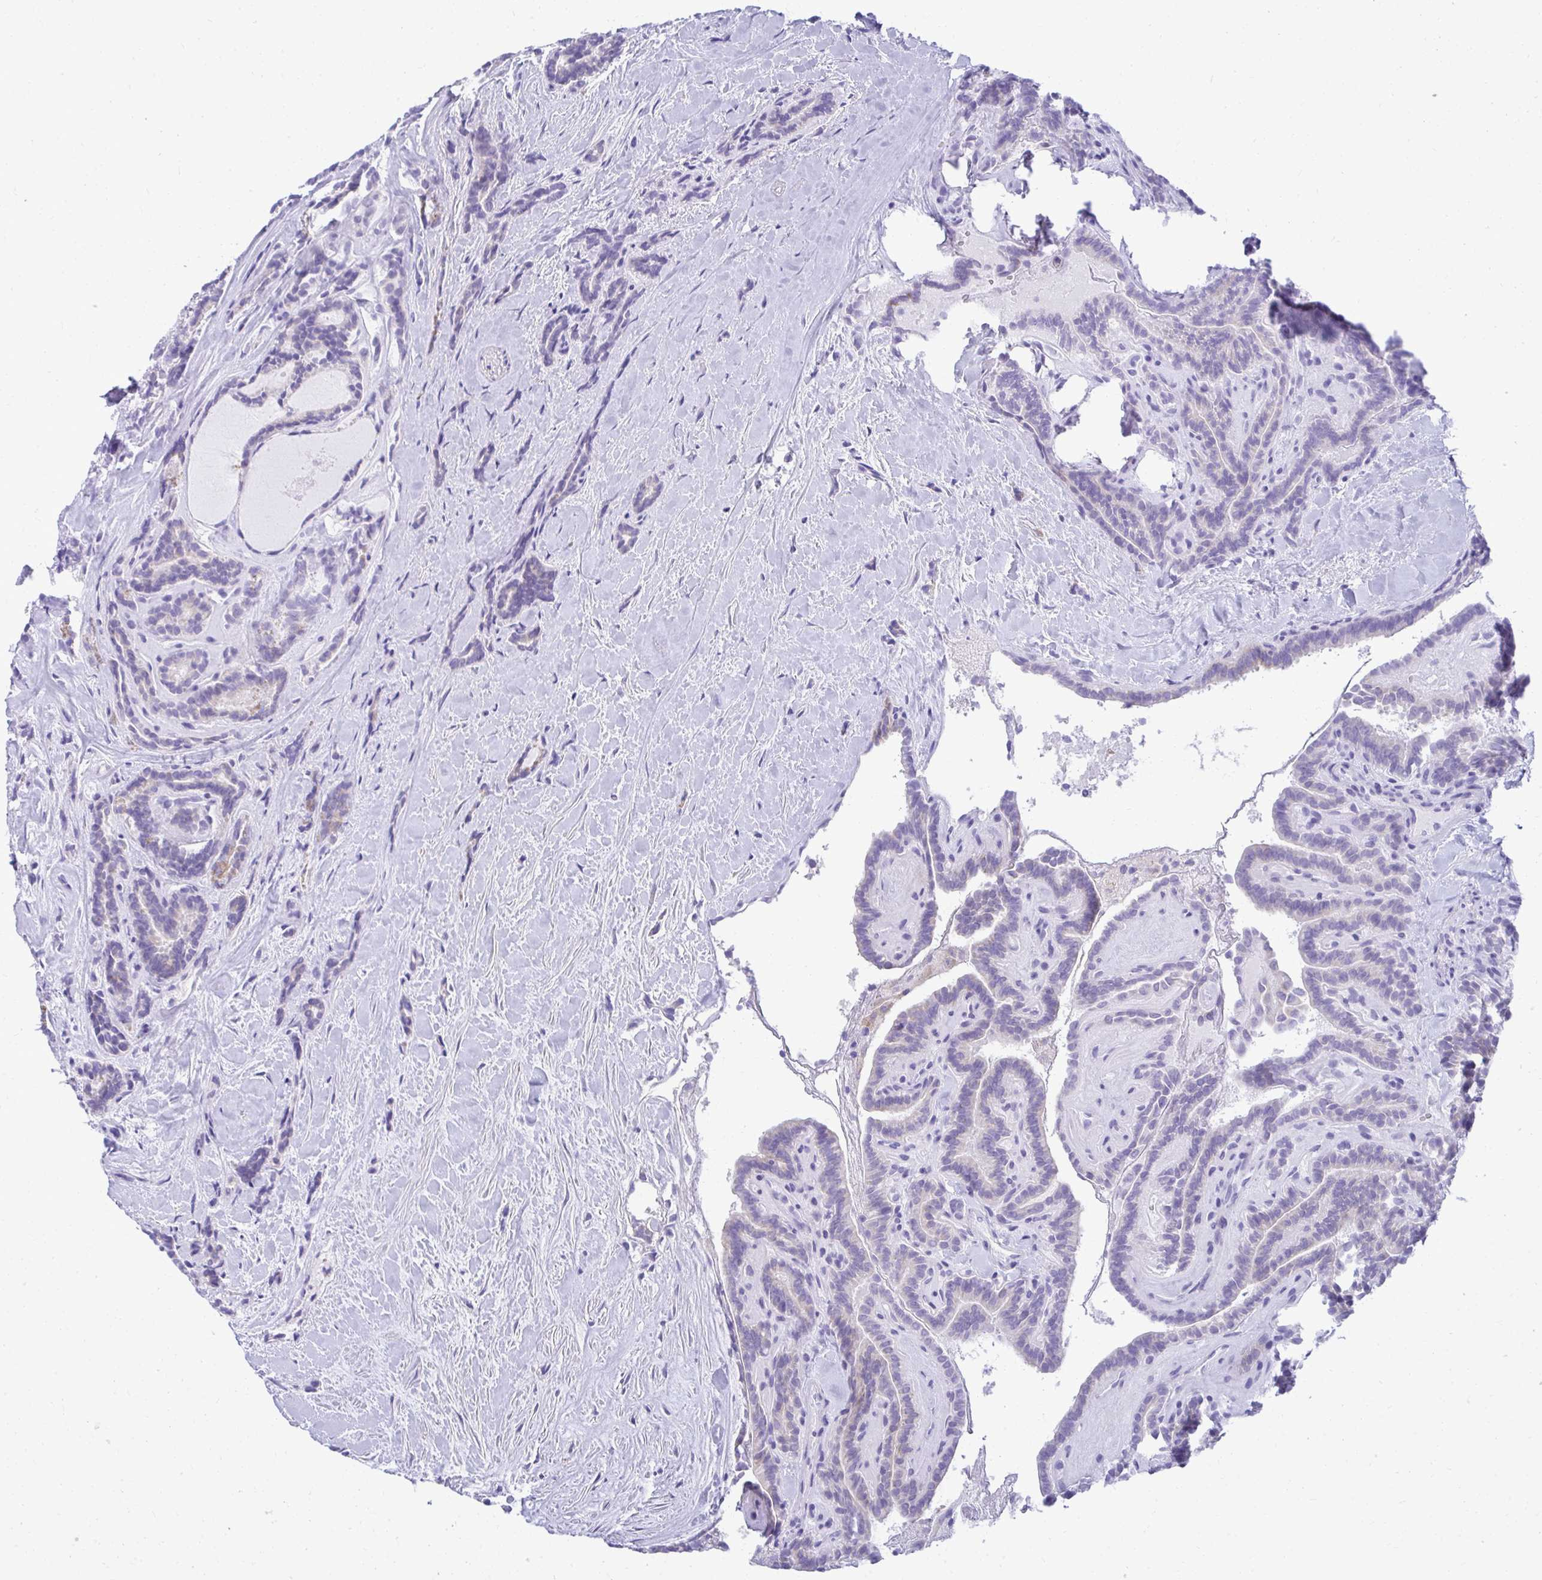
{"staining": {"intensity": "negative", "quantity": "none", "location": "none"}, "tissue": "thyroid cancer", "cell_type": "Tumor cells", "image_type": "cancer", "snomed": [{"axis": "morphology", "description": "Papillary adenocarcinoma, NOS"}, {"axis": "topography", "description": "Thyroid gland"}], "caption": "High magnification brightfield microscopy of thyroid cancer stained with DAB (3,3'-diaminobenzidine) (brown) and counterstained with hematoxylin (blue): tumor cells show no significant expression.", "gene": "AIG1", "patient": {"sex": "female", "age": 21}}